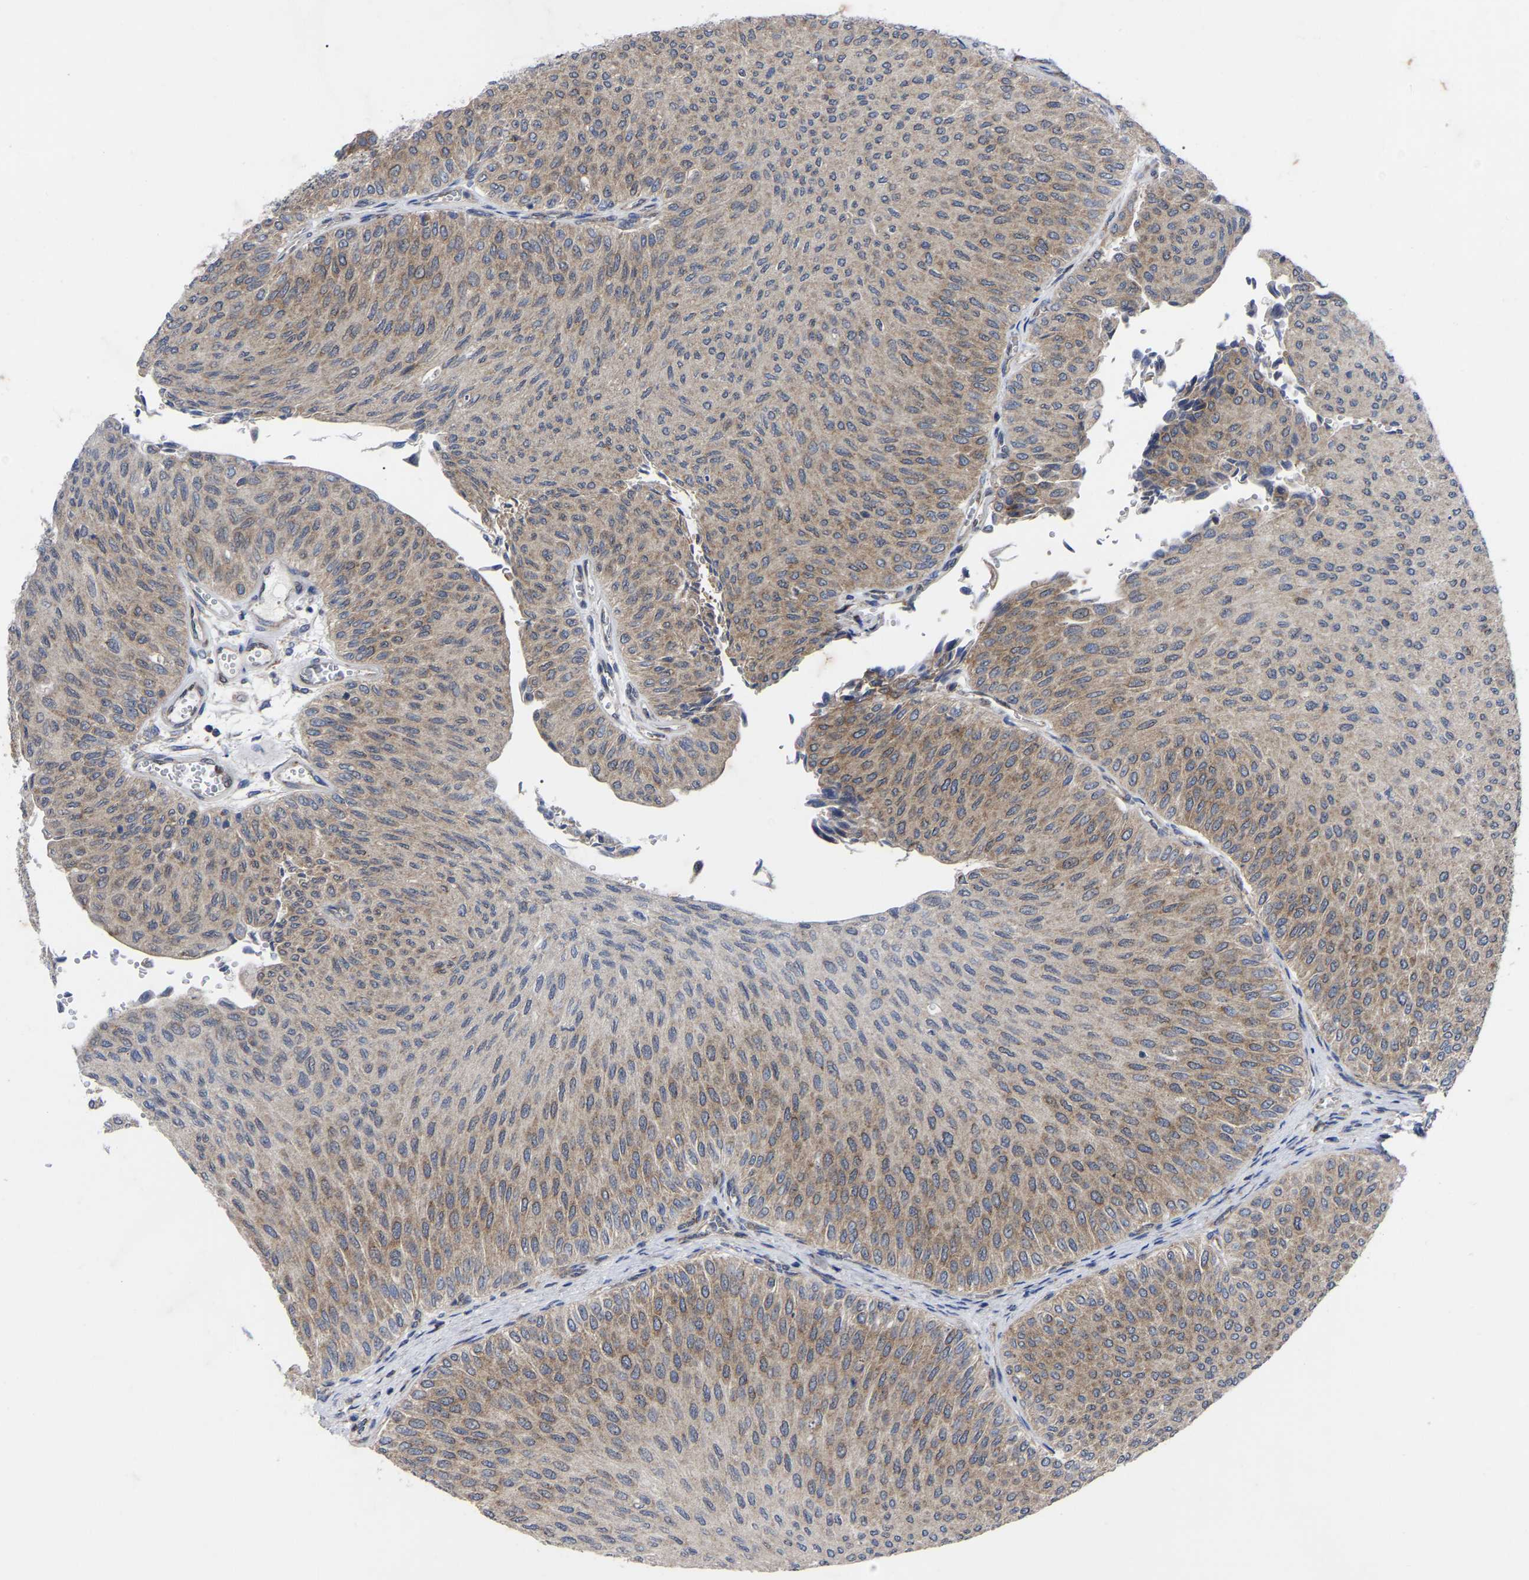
{"staining": {"intensity": "weak", "quantity": "25%-75%", "location": "cytoplasmic/membranous"}, "tissue": "urothelial cancer", "cell_type": "Tumor cells", "image_type": "cancer", "snomed": [{"axis": "morphology", "description": "Urothelial carcinoma, Low grade"}, {"axis": "topography", "description": "Urinary bladder"}], "caption": "Weak cytoplasmic/membranous positivity for a protein is present in approximately 25%-75% of tumor cells of urothelial cancer using immunohistochemistry (IHC).", "gene": "TCP1", "patient": {"sex": "male", "age": 78}}